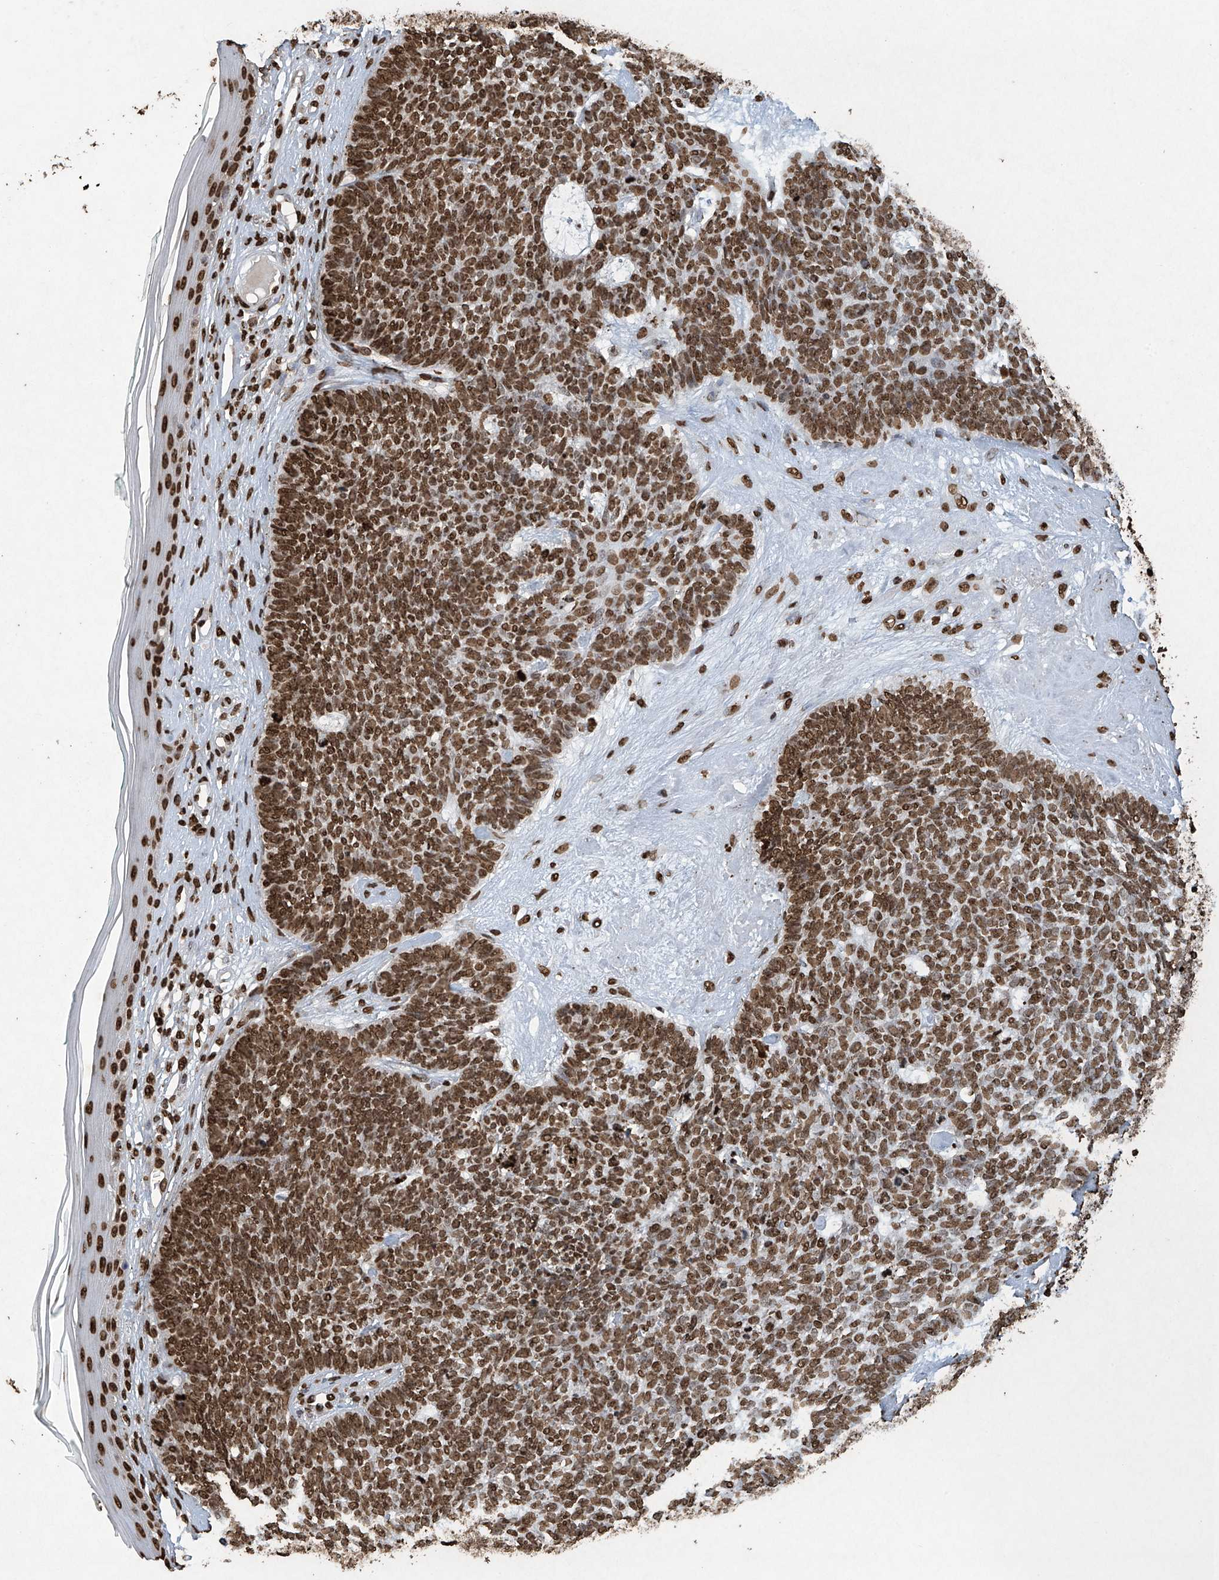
{"staining": {"intensity": "strong", "quantity": ">75%", "location": "nuclear"}, "tissue": "skin cancer", "cell_type": "Tumor cells", "image_type": "cancer", "snomed": [{"axis": "morphology", "description": "Basal cell carcinoma"}, {"axis": "topography", "description": "Skin"}], "caption": "A high-resolution histopathology image shows IHC staining of skin cancer, which shows strong nuclear staining in about >75% of tumor cells.", "gene": "H3-3A", "patient": {"sex": "female", "age": 84}}